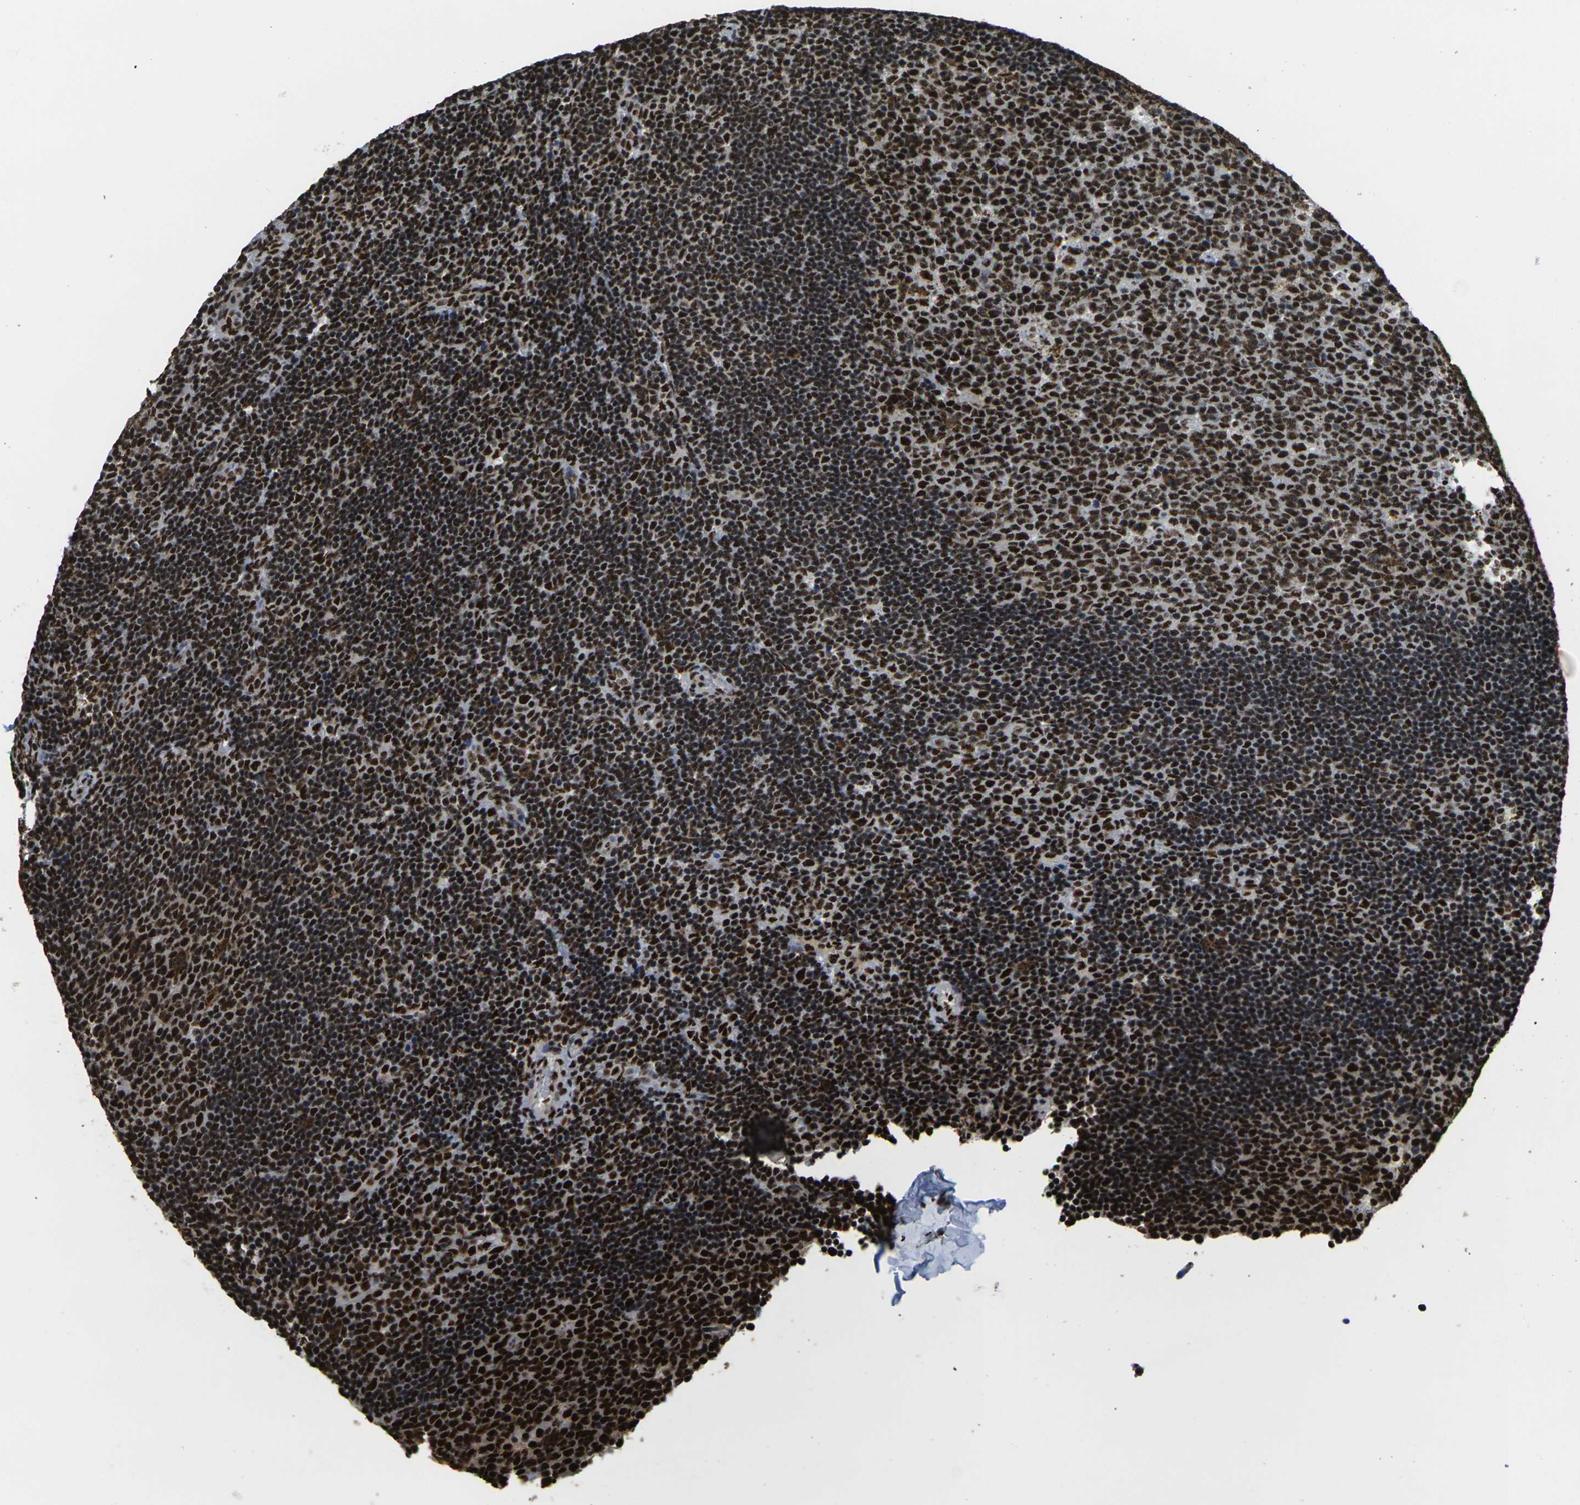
{"staining": {"intensity": "strong", "quantity": ">75%", "location": "nuclear"}, "tissue": "lymph node", "cell_type": "Germinal center cells", "image_type": "normal", "snomed": [{"axis": "morphology", "description": "Normal tissue, NOS"}, {"axis": "topography", "description": "Lymph node"}, {"axis": "topography", "description": "Salivary gland"}], "caption": "Germinal center cells show strong nuclear staining in about >75% of cells in unremarkable lymph node.", "gene": "SMARCC1", "patient": {"sex": "male", "age": 8}}